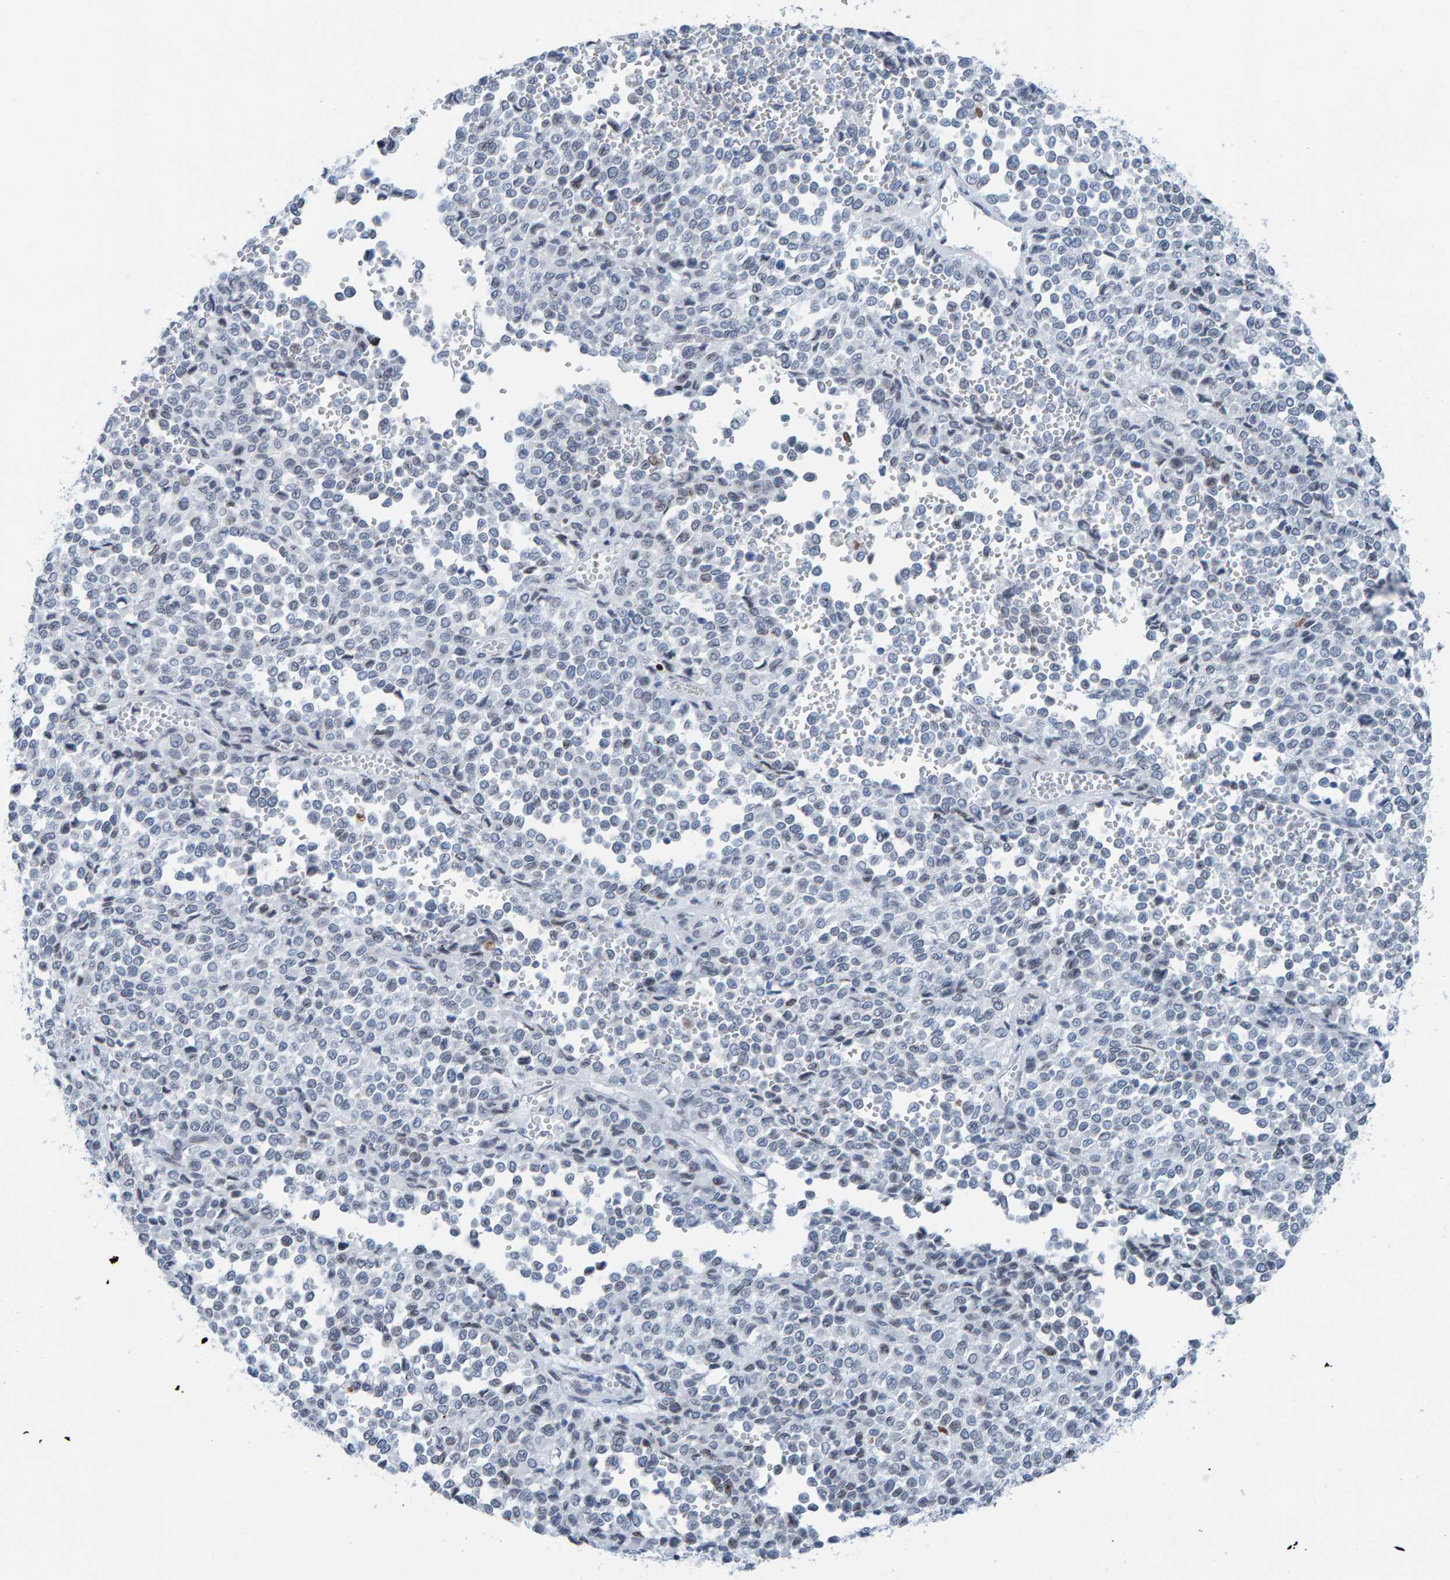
{"staining": {"intensity": "negative", "quantity": "none", "location": "none"}, "tissue": "melanoma", "cell_type": "Tumor cells", "image_type": "cancer", "snomed": [{"axis": "morphology", "description": "Malignant melanoma, Metastatic site"}, {"axis": "topography", "description": "Pancreas"}], "caption": "Tumor cells are negative for brown protein staining in malignant melanoma (metastatic site). (DAB IHC with hematoxylin counter stain).", "gene": "LMNB2", "patient": {"sex": "female", "age": 30}}